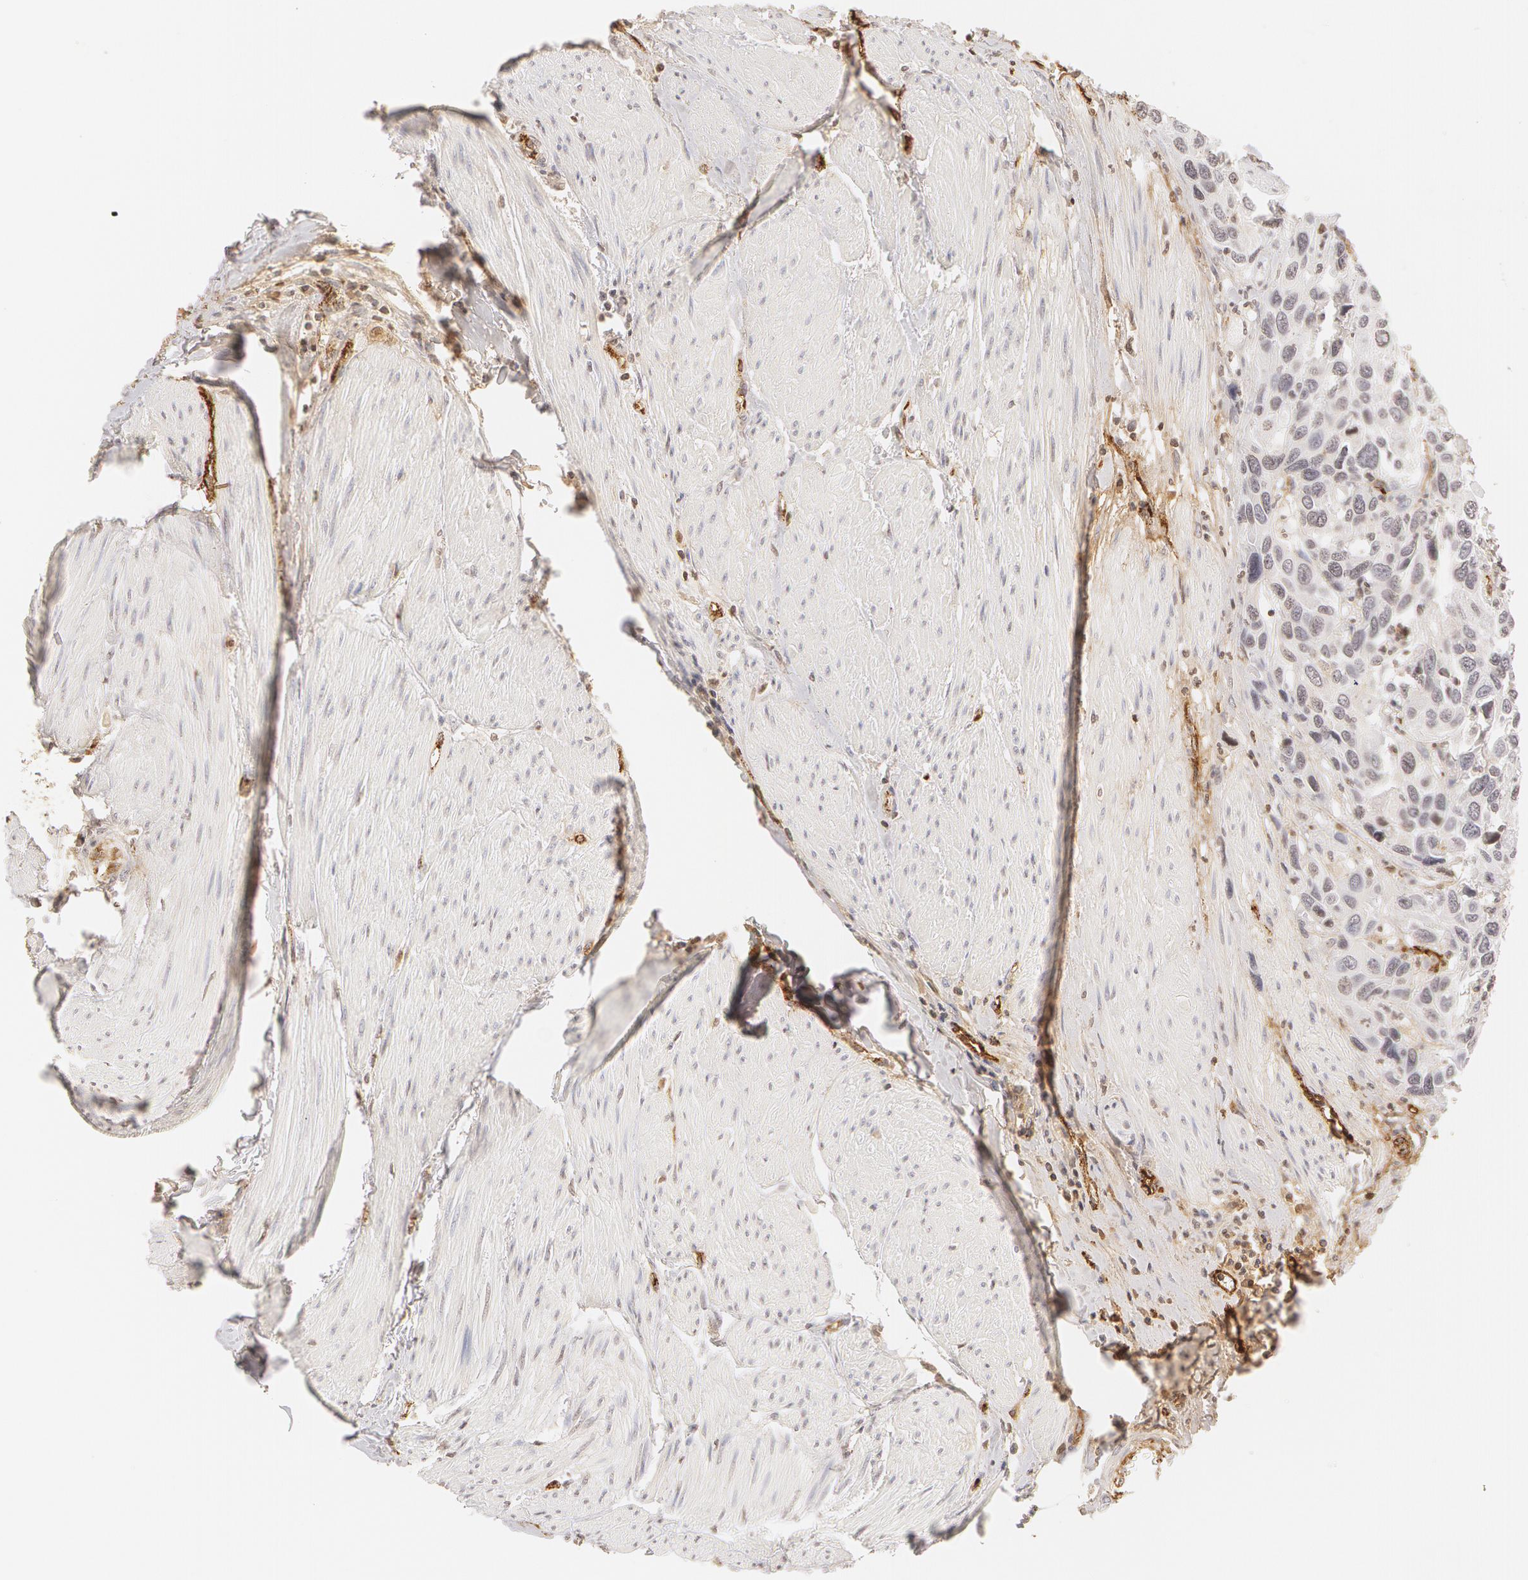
{"staining": {"intensity": "negative", "quantity": "none", "location": "none"}, "tissue": "urothelial cancer", "cell_type": "Tumor cells", "image_type": "cancer", "snomed": [{"axis": "morphology", "description": "Urothelial carcinoma, High grade"}, {"axis": "topography", "description": "Urinary bladder"}], "caption": "Tumor cells are negative for protein expression in human urothelial carcinoma (high-grade).", "gene": "VWF", "patient": {"sex": "male", "age": 66}}